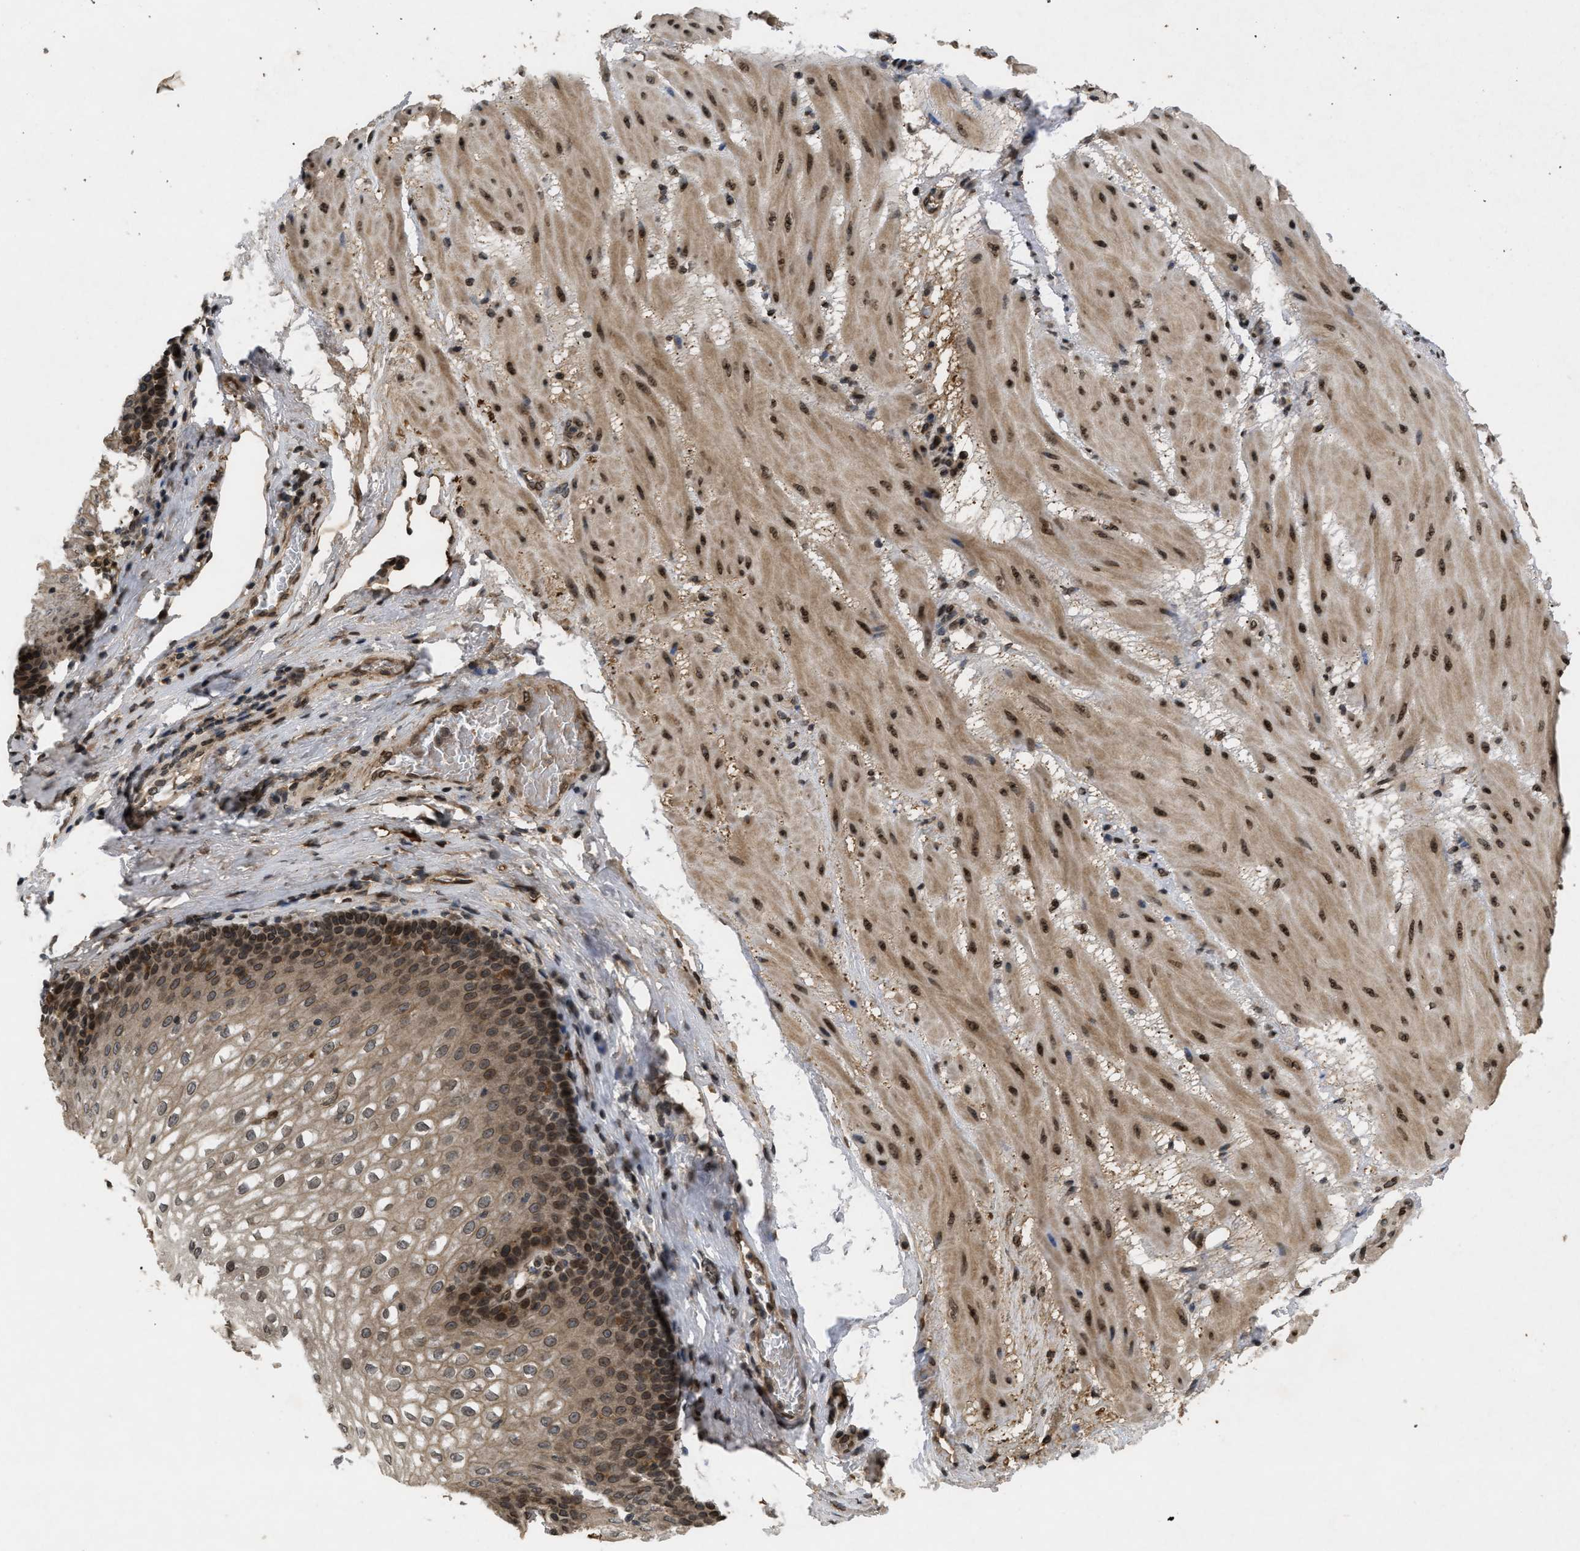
{"staining": {"intensity": "strong", "quantity": ">75%", "location": "cytoplasmic/membranous,nuclear"}, "tissue": "esophagus", "cell_type": "Squamous epithelial cells", "image_type": "normal", "snomed": [{"axis": "morphology", "description": "Normal tissue, NOS"}, {"axis": "topography", "description": "Esophagus"}], "caption": "Immunohistochemical staining of benign esophagus exhibits strong cytoplasmic/membranous,nuclear protein expression in about >75% of squamous epithelial cells.", "gene": "CRY1", "patient": {"sex": "male", "age": 48}}